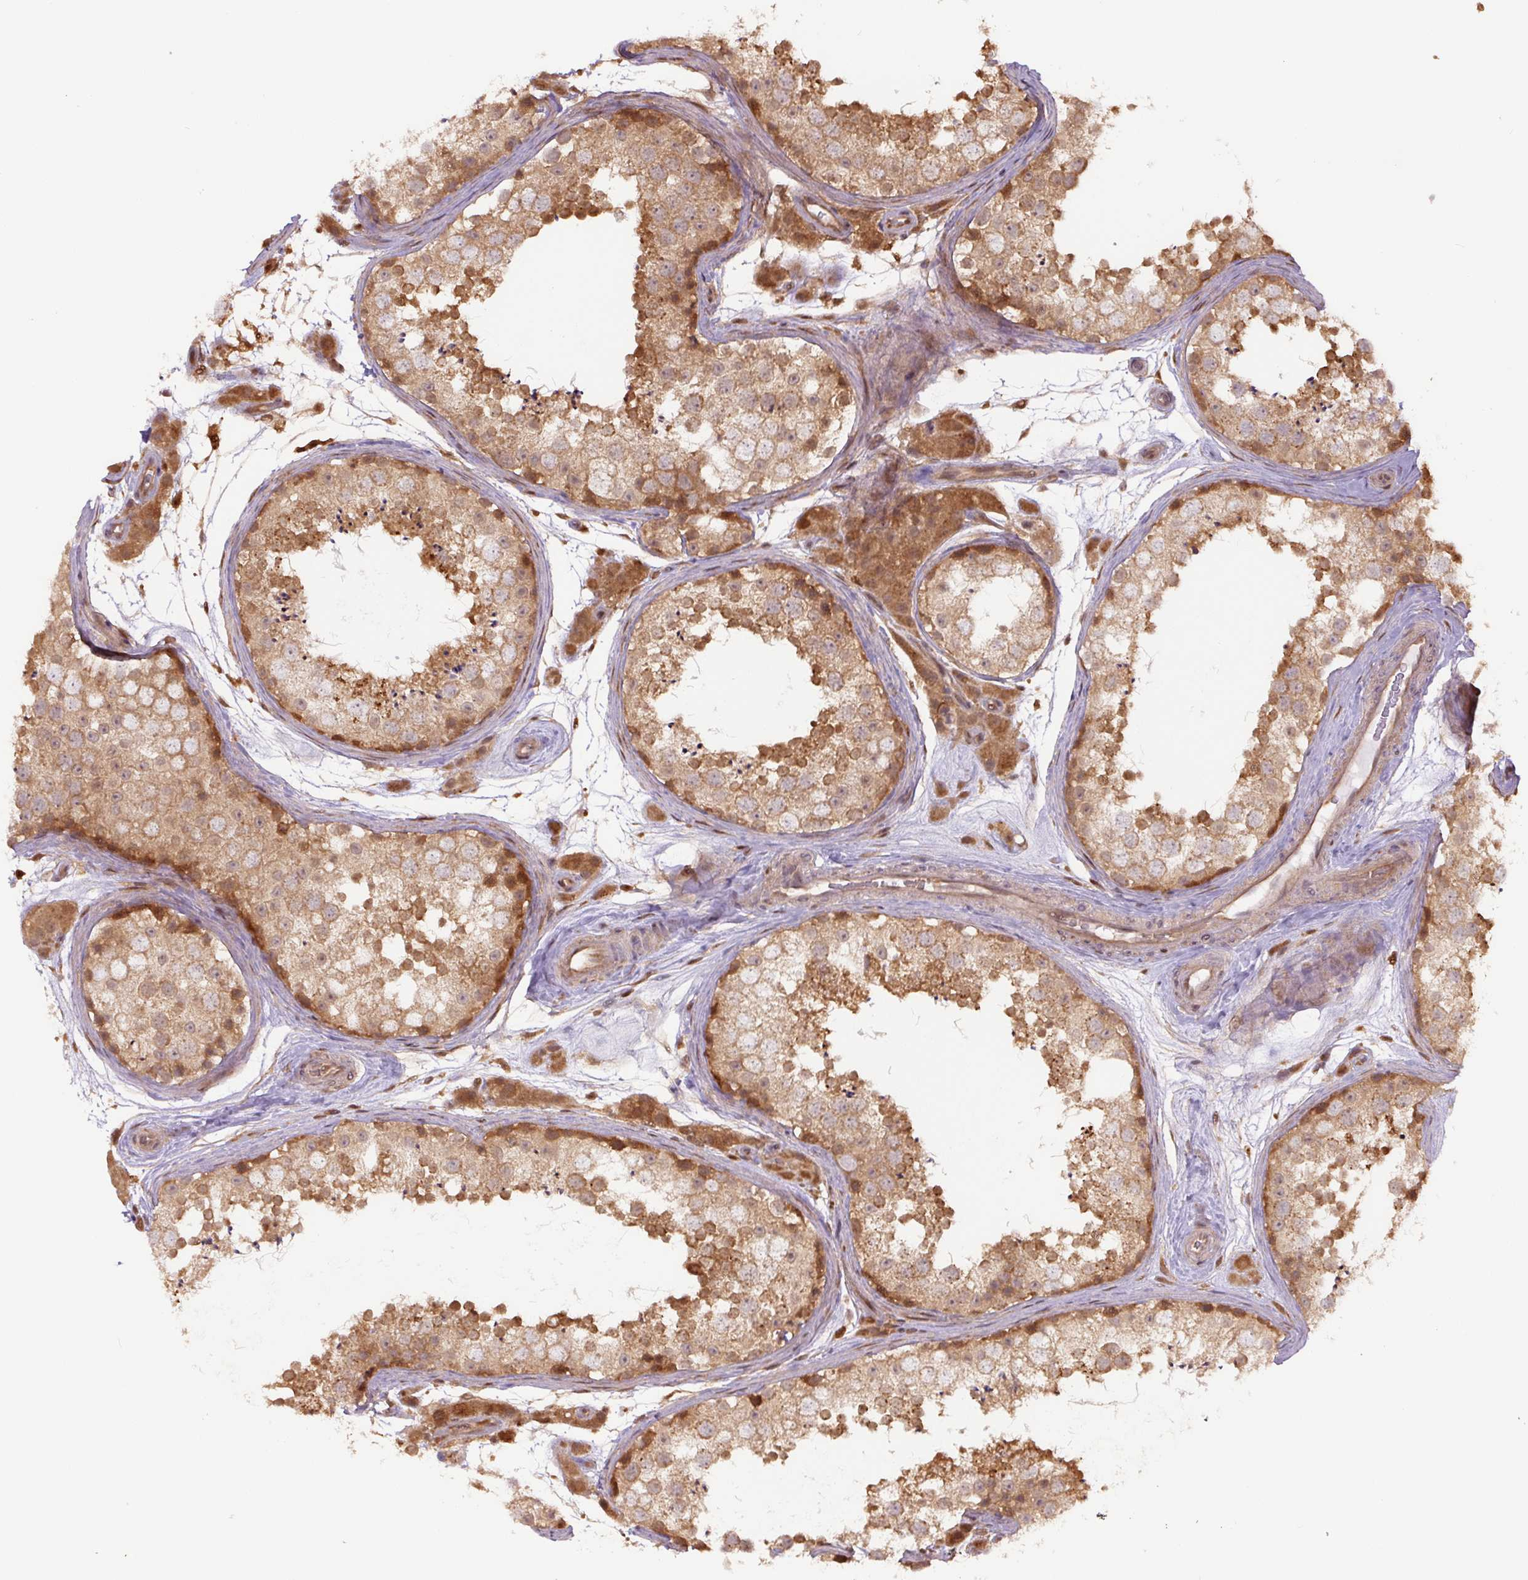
{"staining": {"intensity": "moderate", "quantity": ">75%", "location": "cytoplasmic/membranous"}, "tissue": "testis", "cell_type": "Cells in seminiferous ducts", "image_type": "normal", "snomed": [{"axis": "morphology", "description": "Normal tissue, NOS"}, {"axis": "topography", "description": "Testis"}], "caption": "Brown immunohistochemical staining in normal human testis exhibits moderate cytoplasmic/membranous staining in approximately >75% of cells in seminiferous ducts.", "gene": "ZSWIM7", "patient": {"sex": "male", "age": 41}}